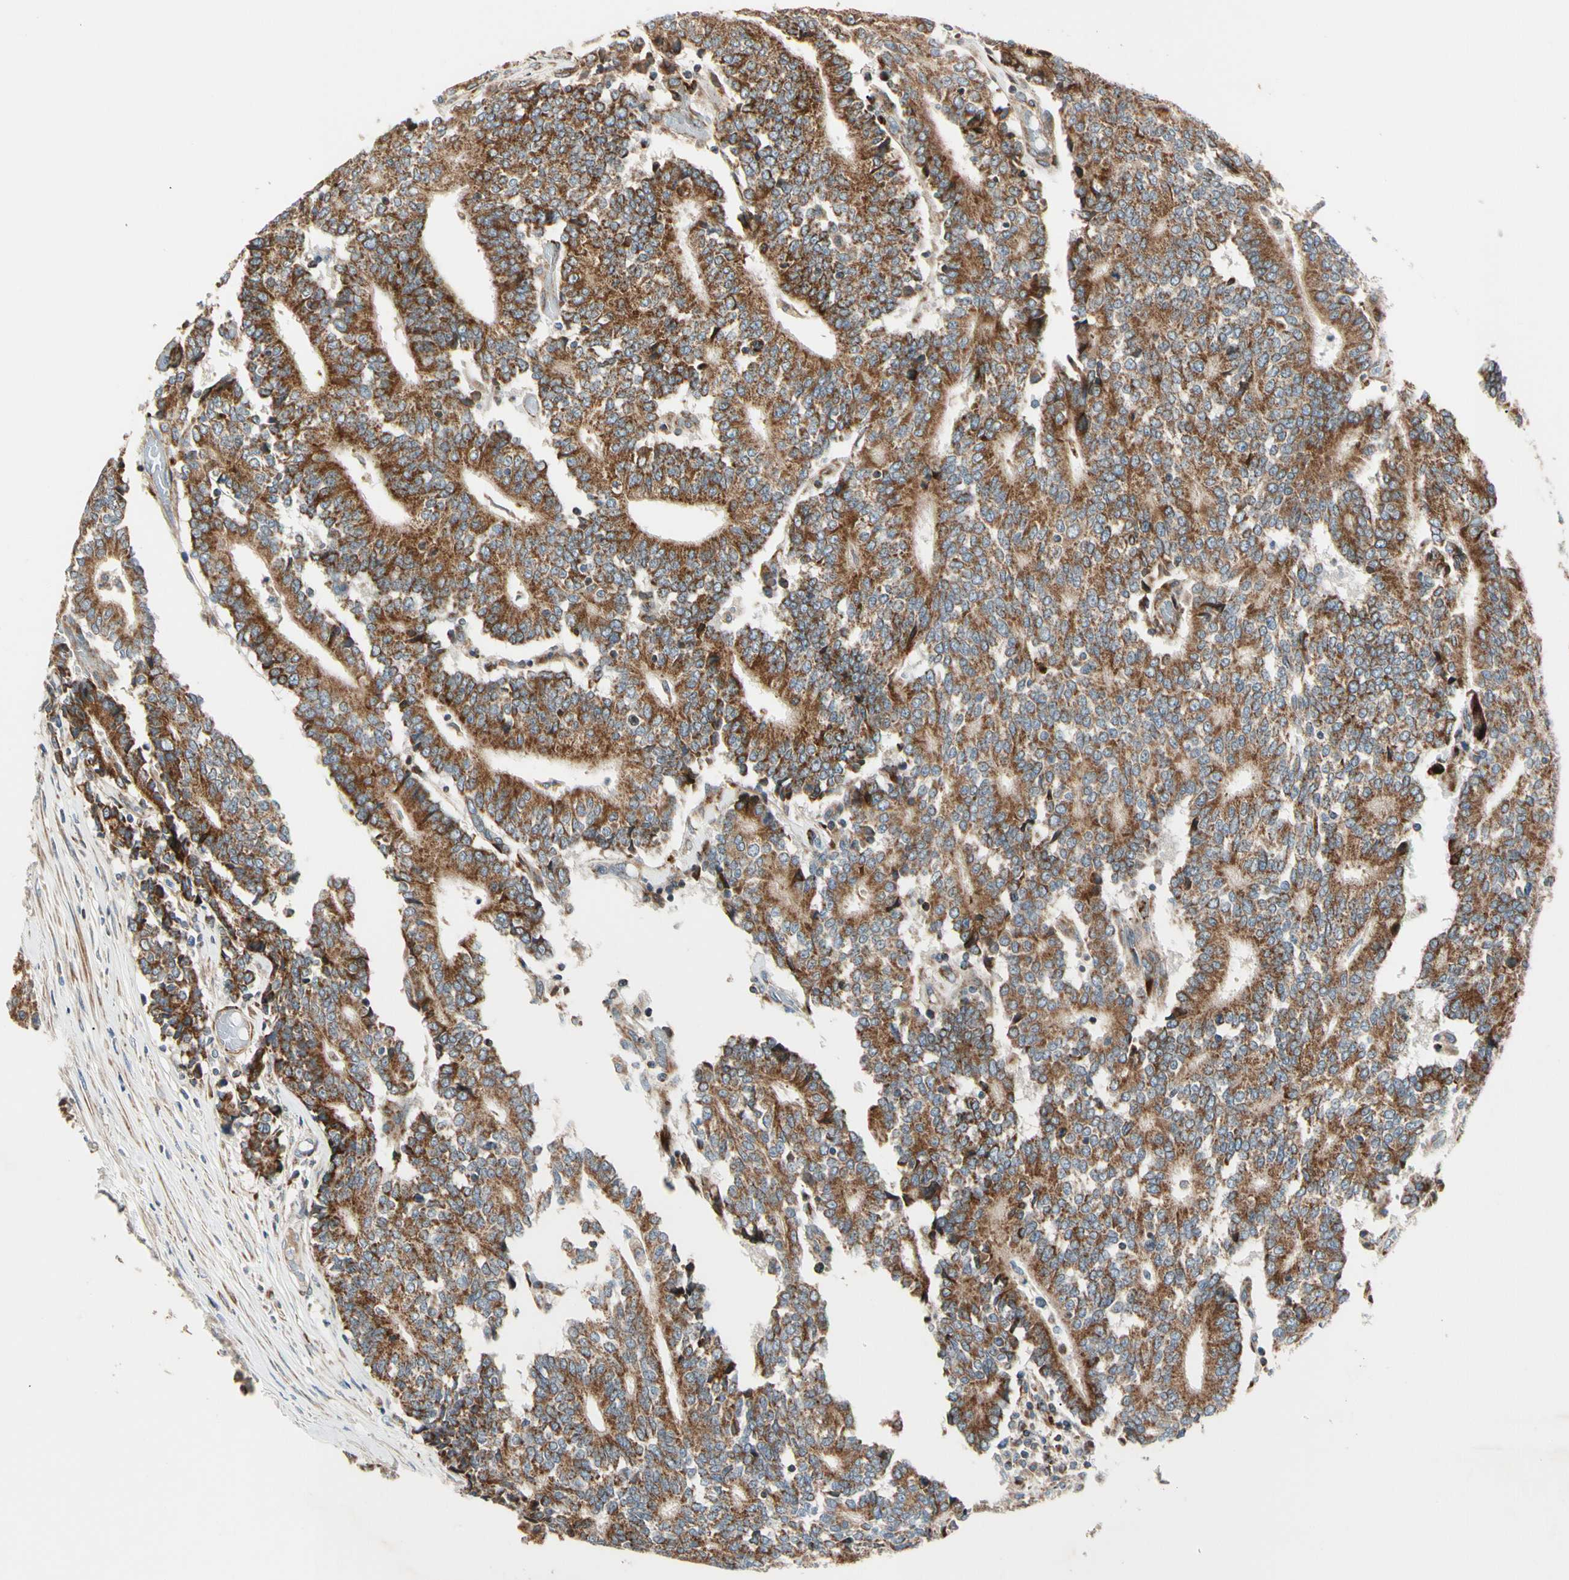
{"staining": {"intensity": "strong", "quantity": ">75%", "location": "cytoplasmic/membranous"}, "tissue": "prostate cancer", "cell_type": "Tumor cells", "image_type": "cancer", "snomed": [{"axis": "morphology", "description": "Adenocarcinoma, High grade"}, {"axis": "topography", "description": "Prostate"}], "caption": "Prostate cancer stained with DAB immunohistochemistry (IHC) displays high levels of strong cytoplasmic/membranous staining in approximately >75% of tumor cells. (DAB IHC, brown staining for protein, blue staining for nuclei).", "gene": "MRPL9", "patient": {"sex": "male", "age": 55}}